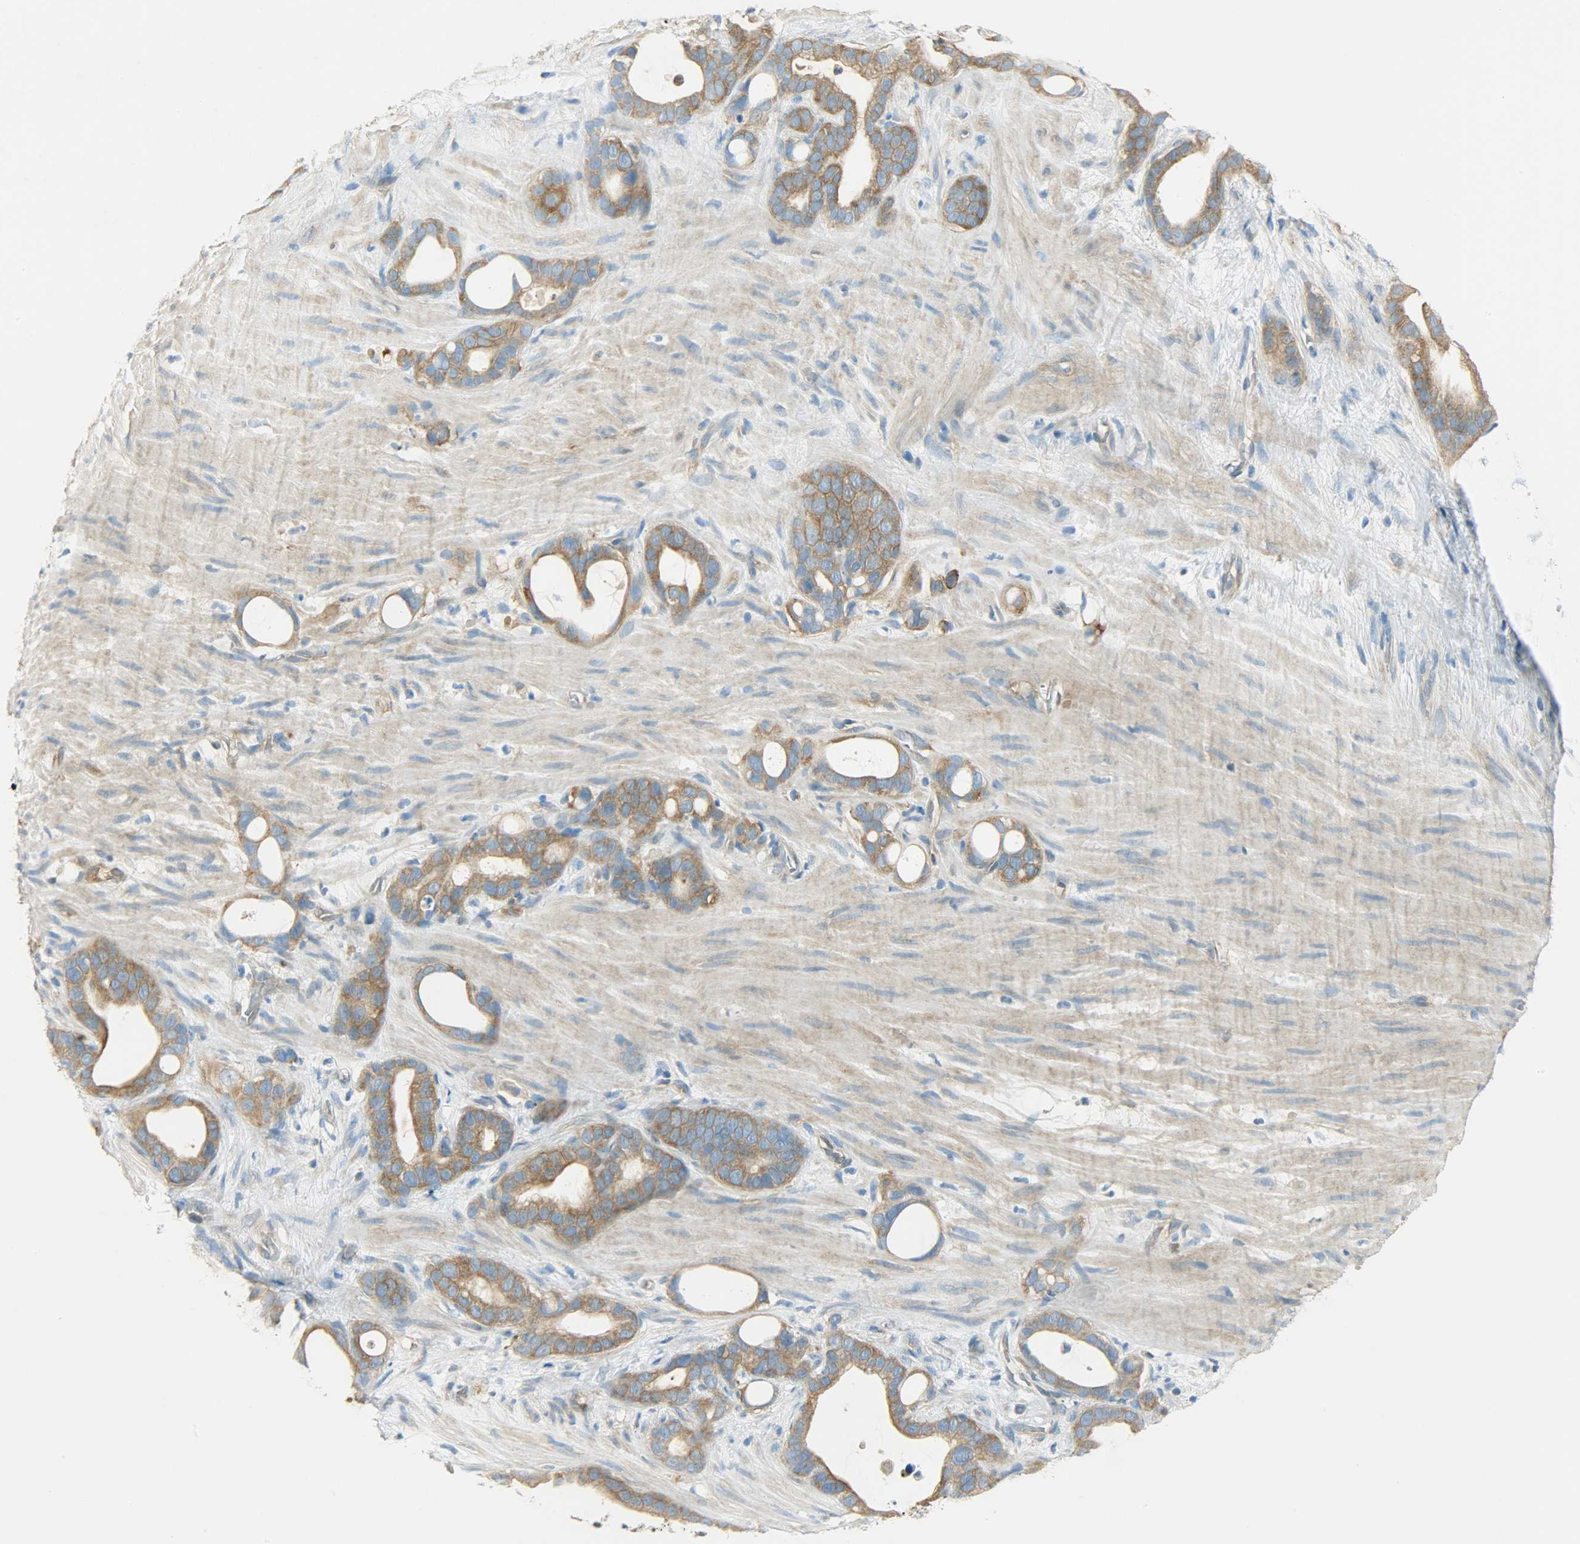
{"staining": {"intensity": "moderate", "quantity": ">75%", "location": "cytoplasmic/membranous"}, "tissue": "stomach cancer", "cell_type": "Tumor cells", "image_type": "cancer", "snomed": [{"axis": "morphology", "description": "Adenocarcinoma, NOS"}, {"axis": "topography", "description": "Stomach"}], "caption": "Adenocarcinoma (stomach) stained for a protein displays moderate cytoplasmic/membranous positivity in tumor cells. (DAB IHC with brightfield microscopy, high magnification).", "gene": "TSC22D2", "patient": {"sex": "female", "age": 75}}